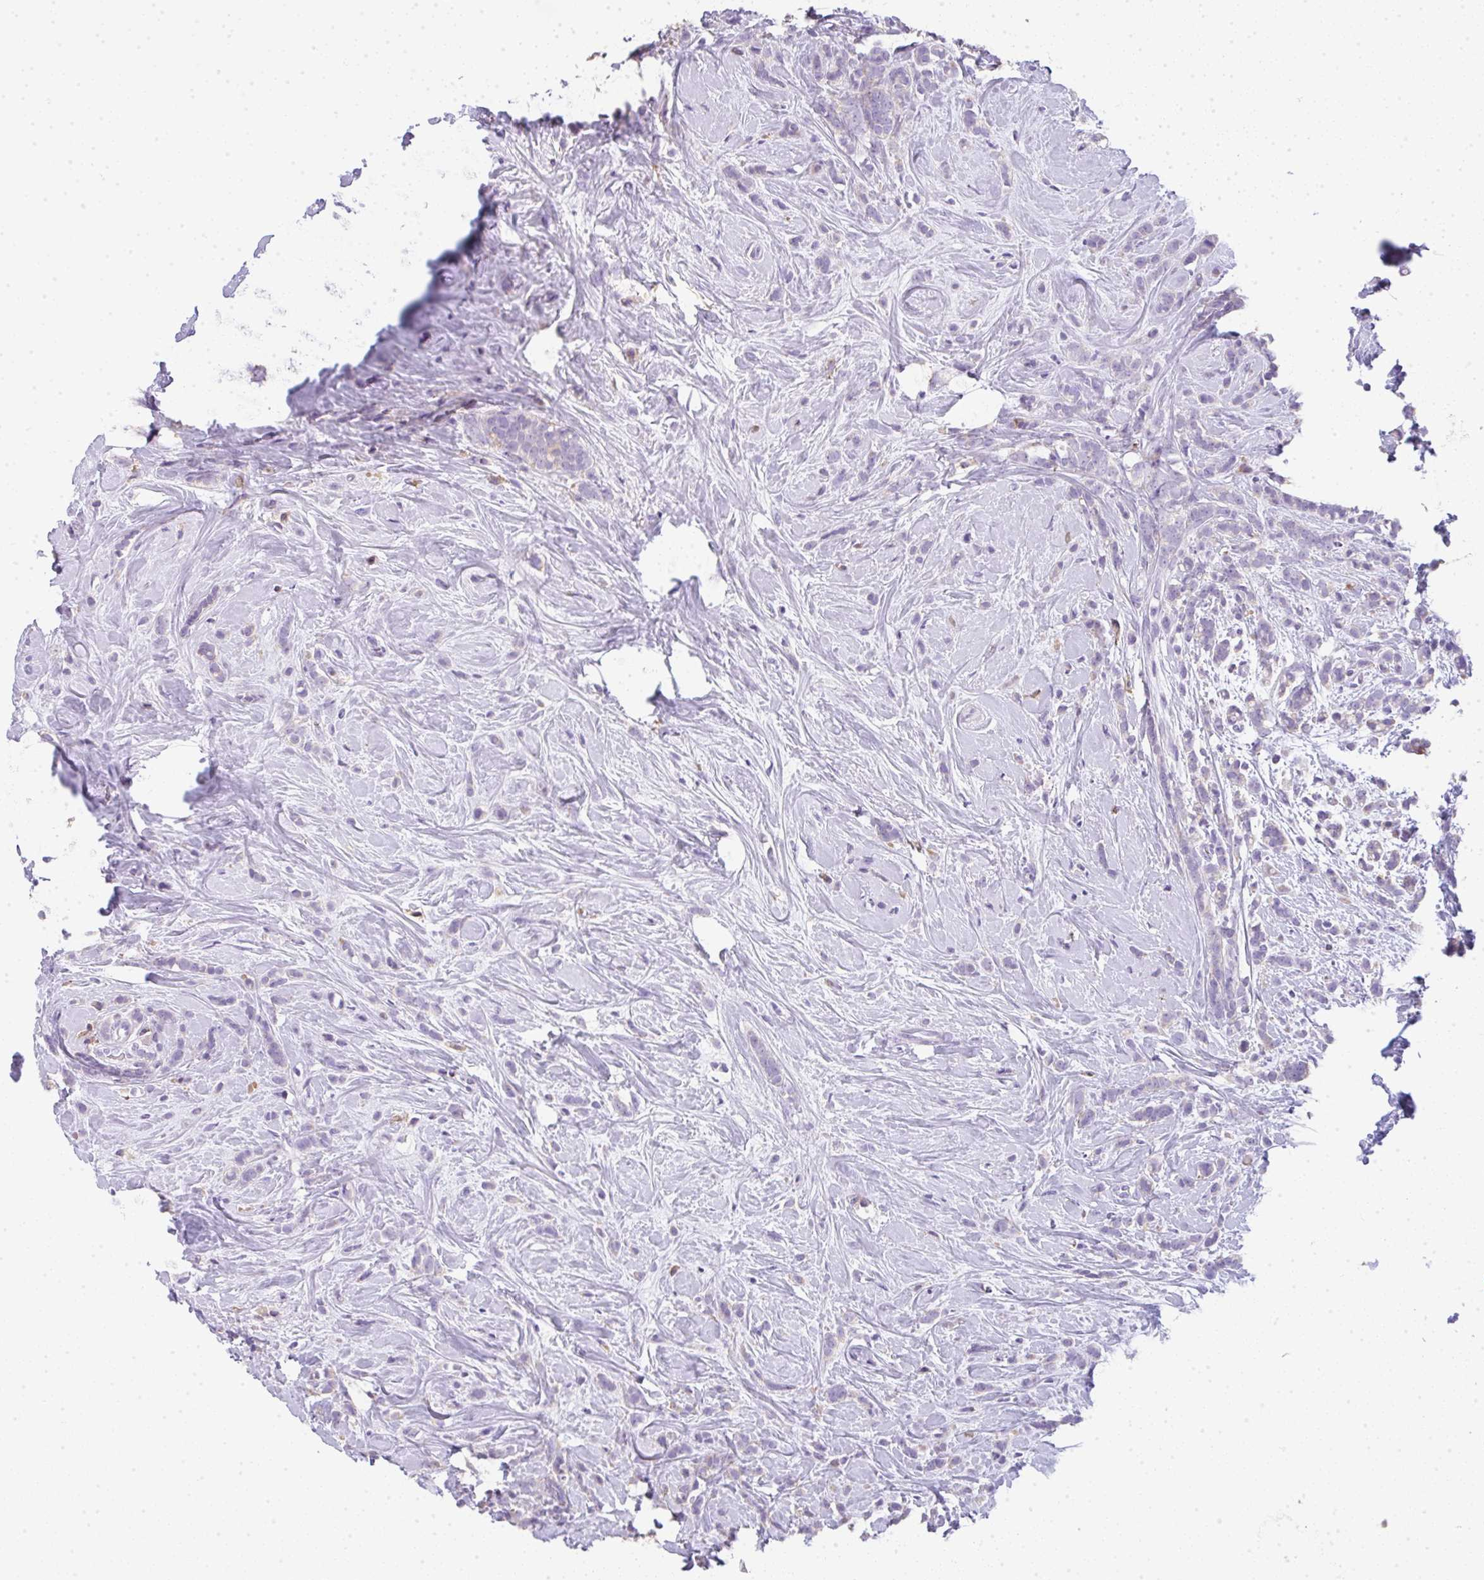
{"staining": {"intensity": "negative", "quantity": "none", "location": "none"}, "tissue": "breast cancer", "cell_type": "Tumor cells", "image_type": "cancer", "snomed": [{"axis": "morphology", "description": "Lobular carcinoma"}, {"axis": "topography", "description": "Breast"}], "caption": "The immunohistochemistry (IHC) image has no significant positivity in tumor cells of breast cancer tissue.", "gene": "LPAR4", "patient": {"sex": "female", "age": 58}}